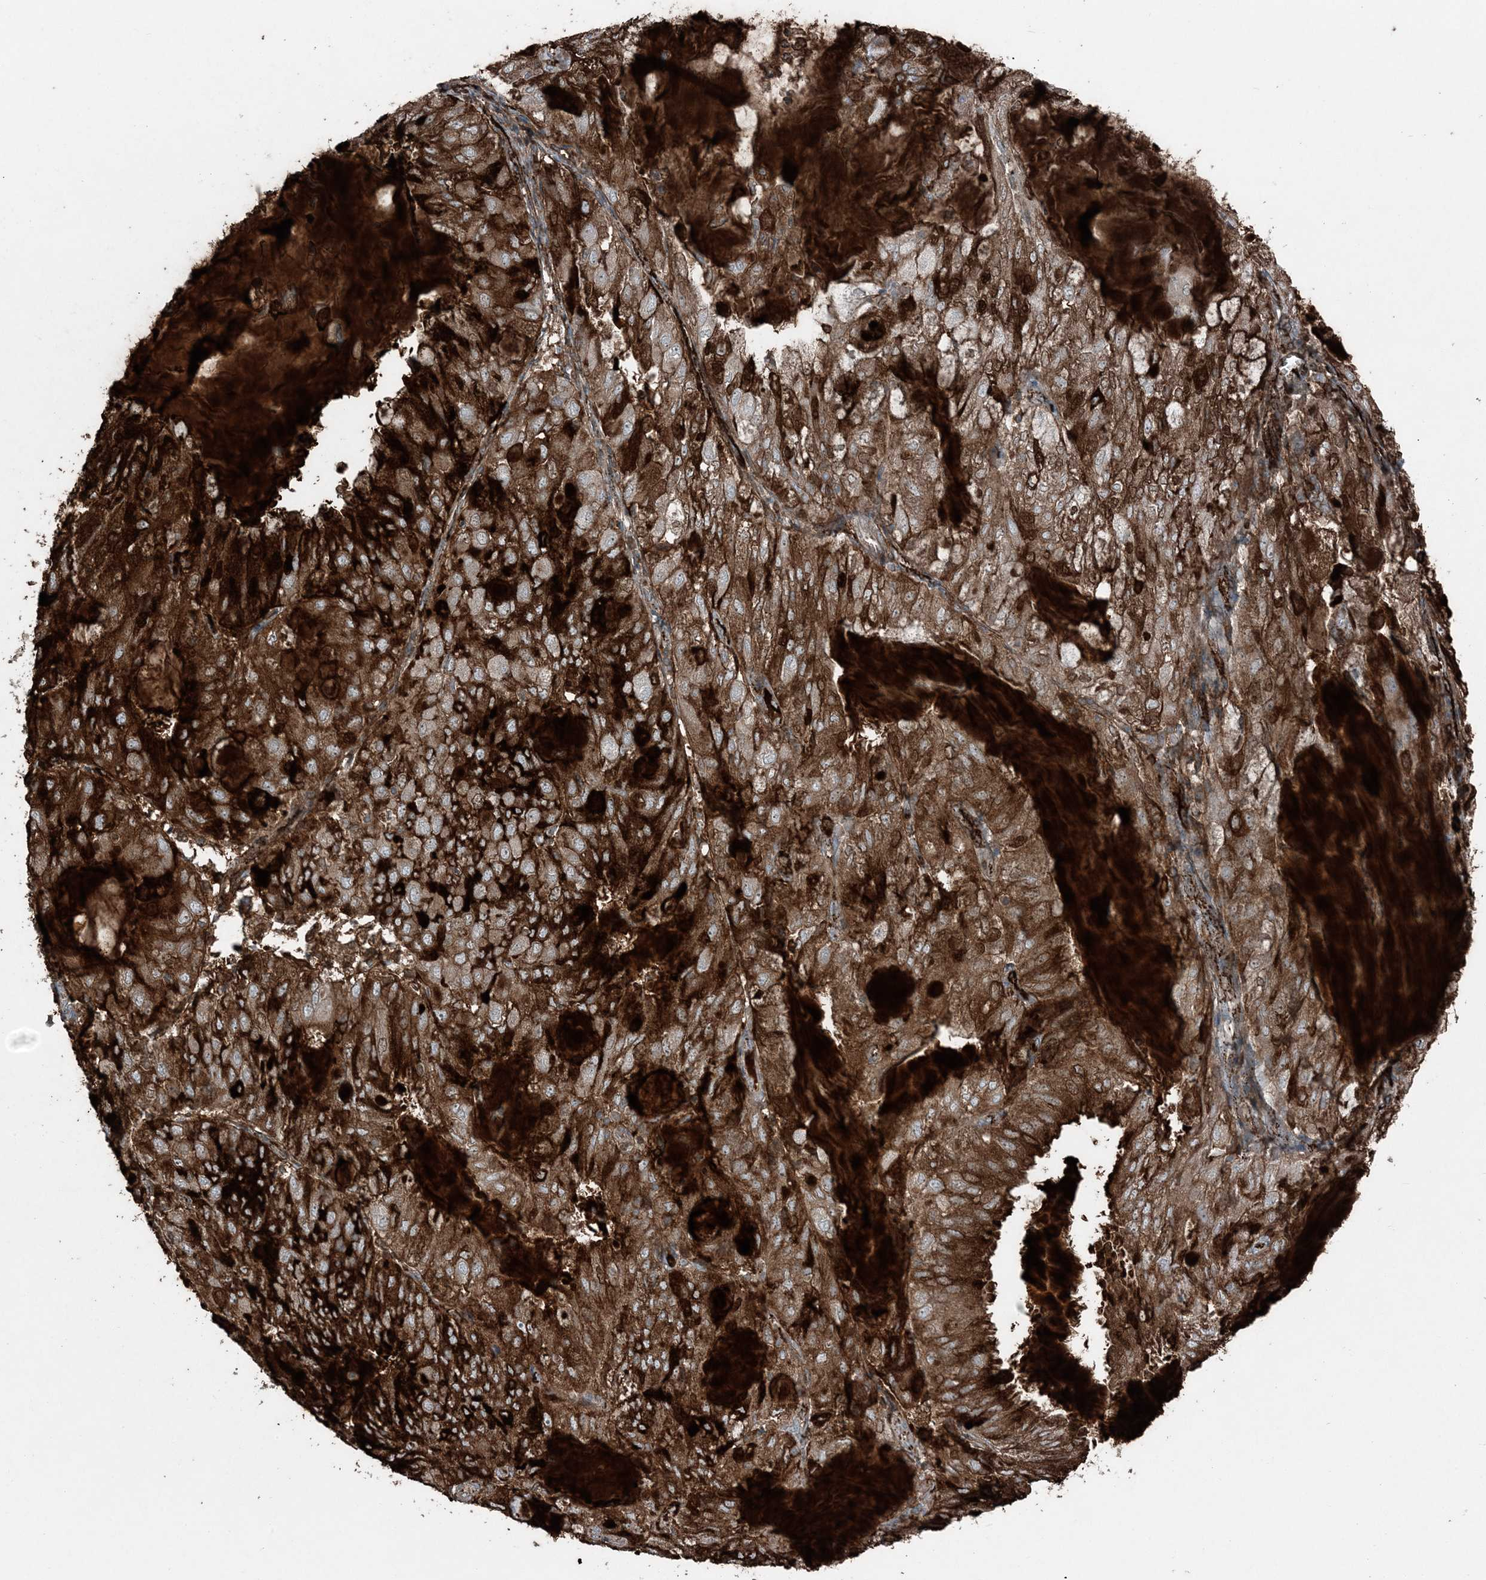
{"staining": {"intensity": "strong", "quantity": ">75%", "location": "cytoplasmic/membranous"}, "tissue": "endometrial cancer", "cell_type": "Tumor cells", "image_type": "cancer", "snomed": [{"axis": "morphology", "description": "Adenocarcinoma, NOS"}, {"axis": "topography", "description": "Endometrium"}], "caption": "Tumor cells demonstrate high levels of strong cytoplasmic/membranous staining in about >75% of cells in human endometrial adenocarcinoma. Using DAB (brown) and hematoxylin (blue) stains, captured at high magnification using brightfield microscopy.", "gene": "ELOVL7", "patient": {"sex": "female", "age": 81}}